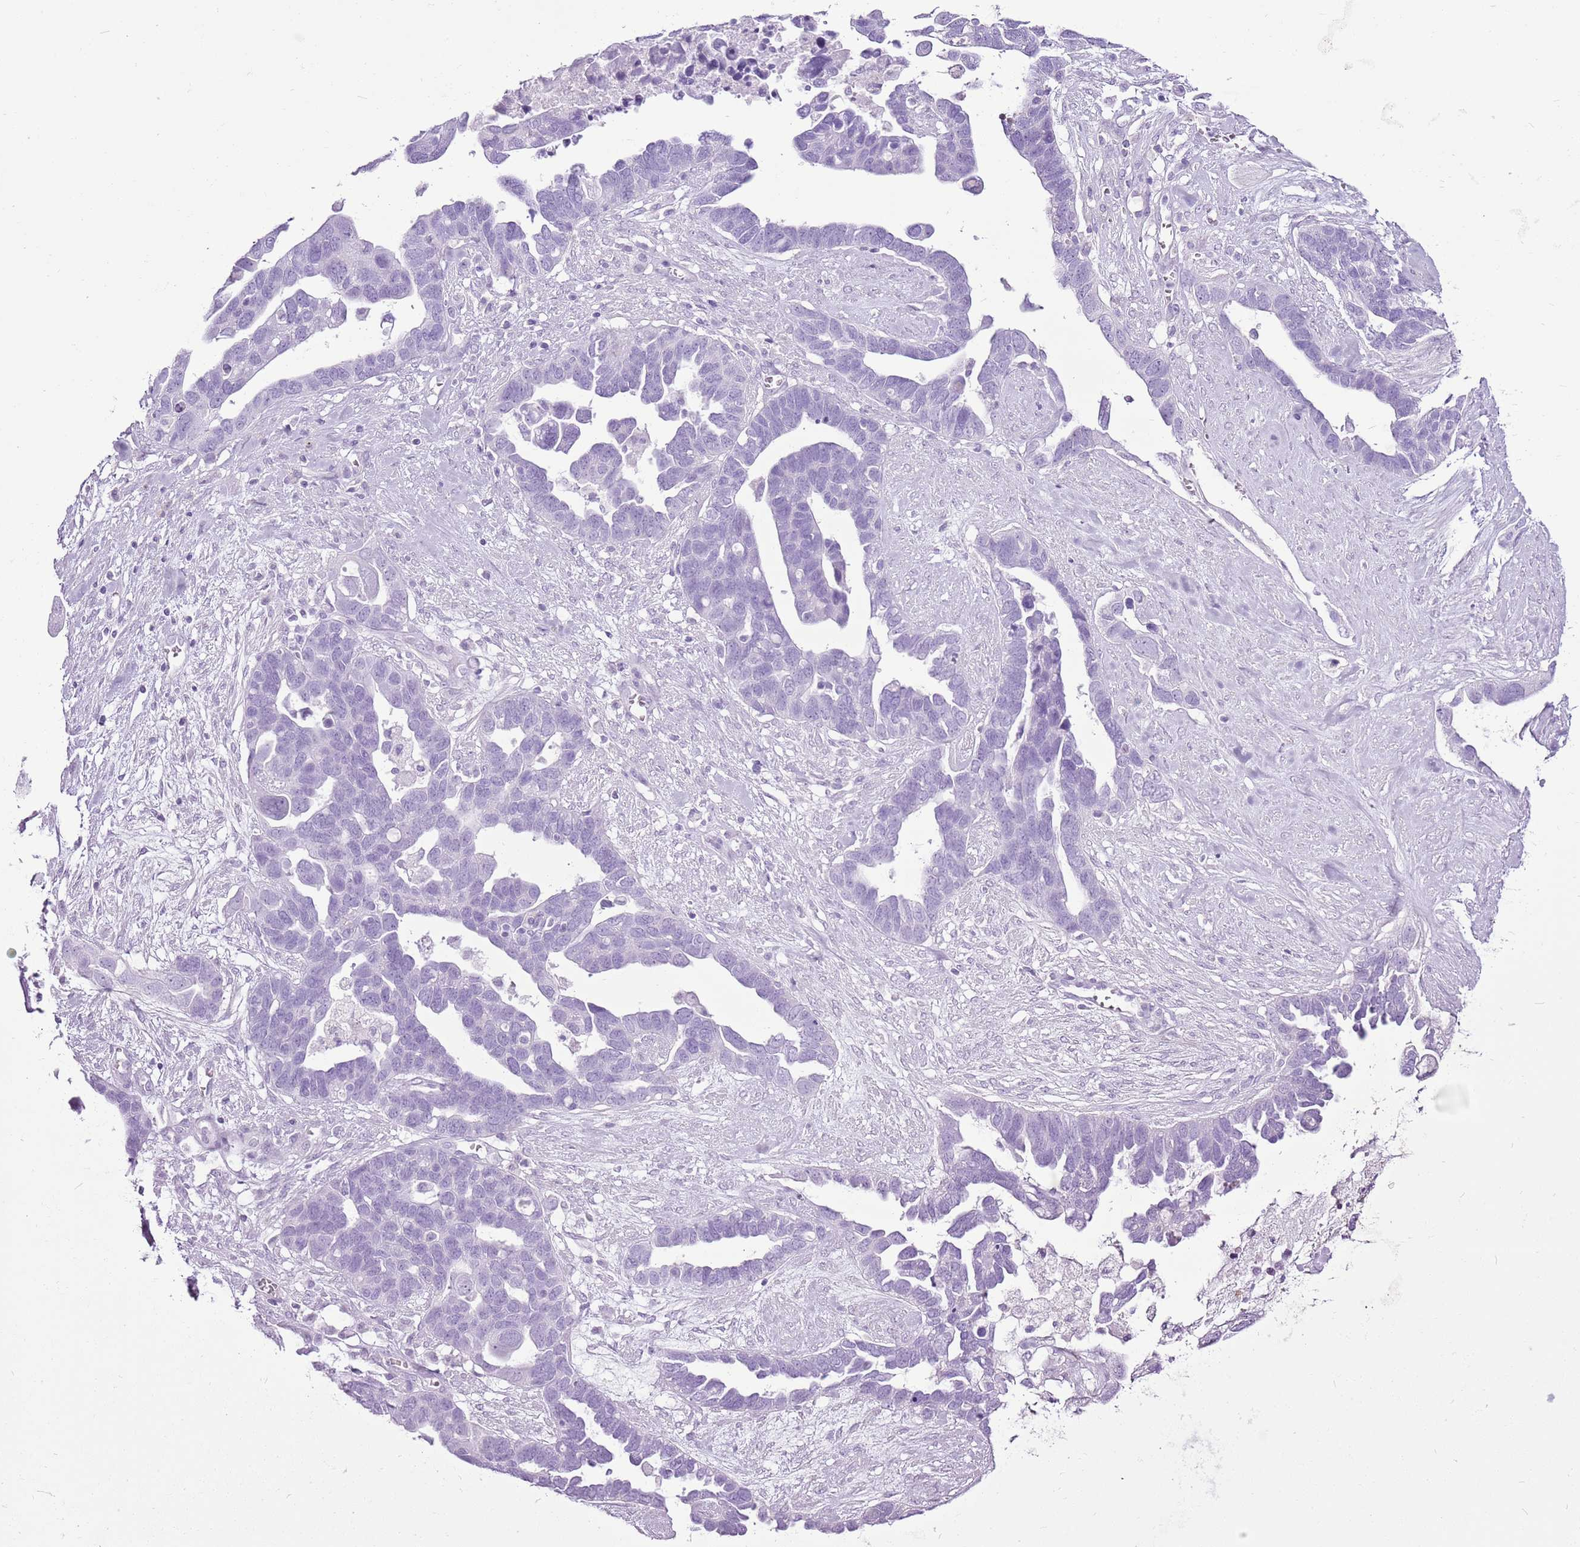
{"staining": {"intensity": "negative", "quantity": "none", "location": "none"}, "tissue": "ovarian cancer", "cell_type": "Tumor cells", "image_type": "cancer", "snomed": [{"axis": "morphology", "description": "Cystadenocarcinoma, serous, NOS"}, {"axis": "topography", "description": "Ovary"}], "caption": "Immunohistochemical staining of human serous cystadenocarcinoma (ovarian) shows no significant expression in tumor cells.", "gene": "CNFN", "patient": {"sex": "female", "age": 54}}